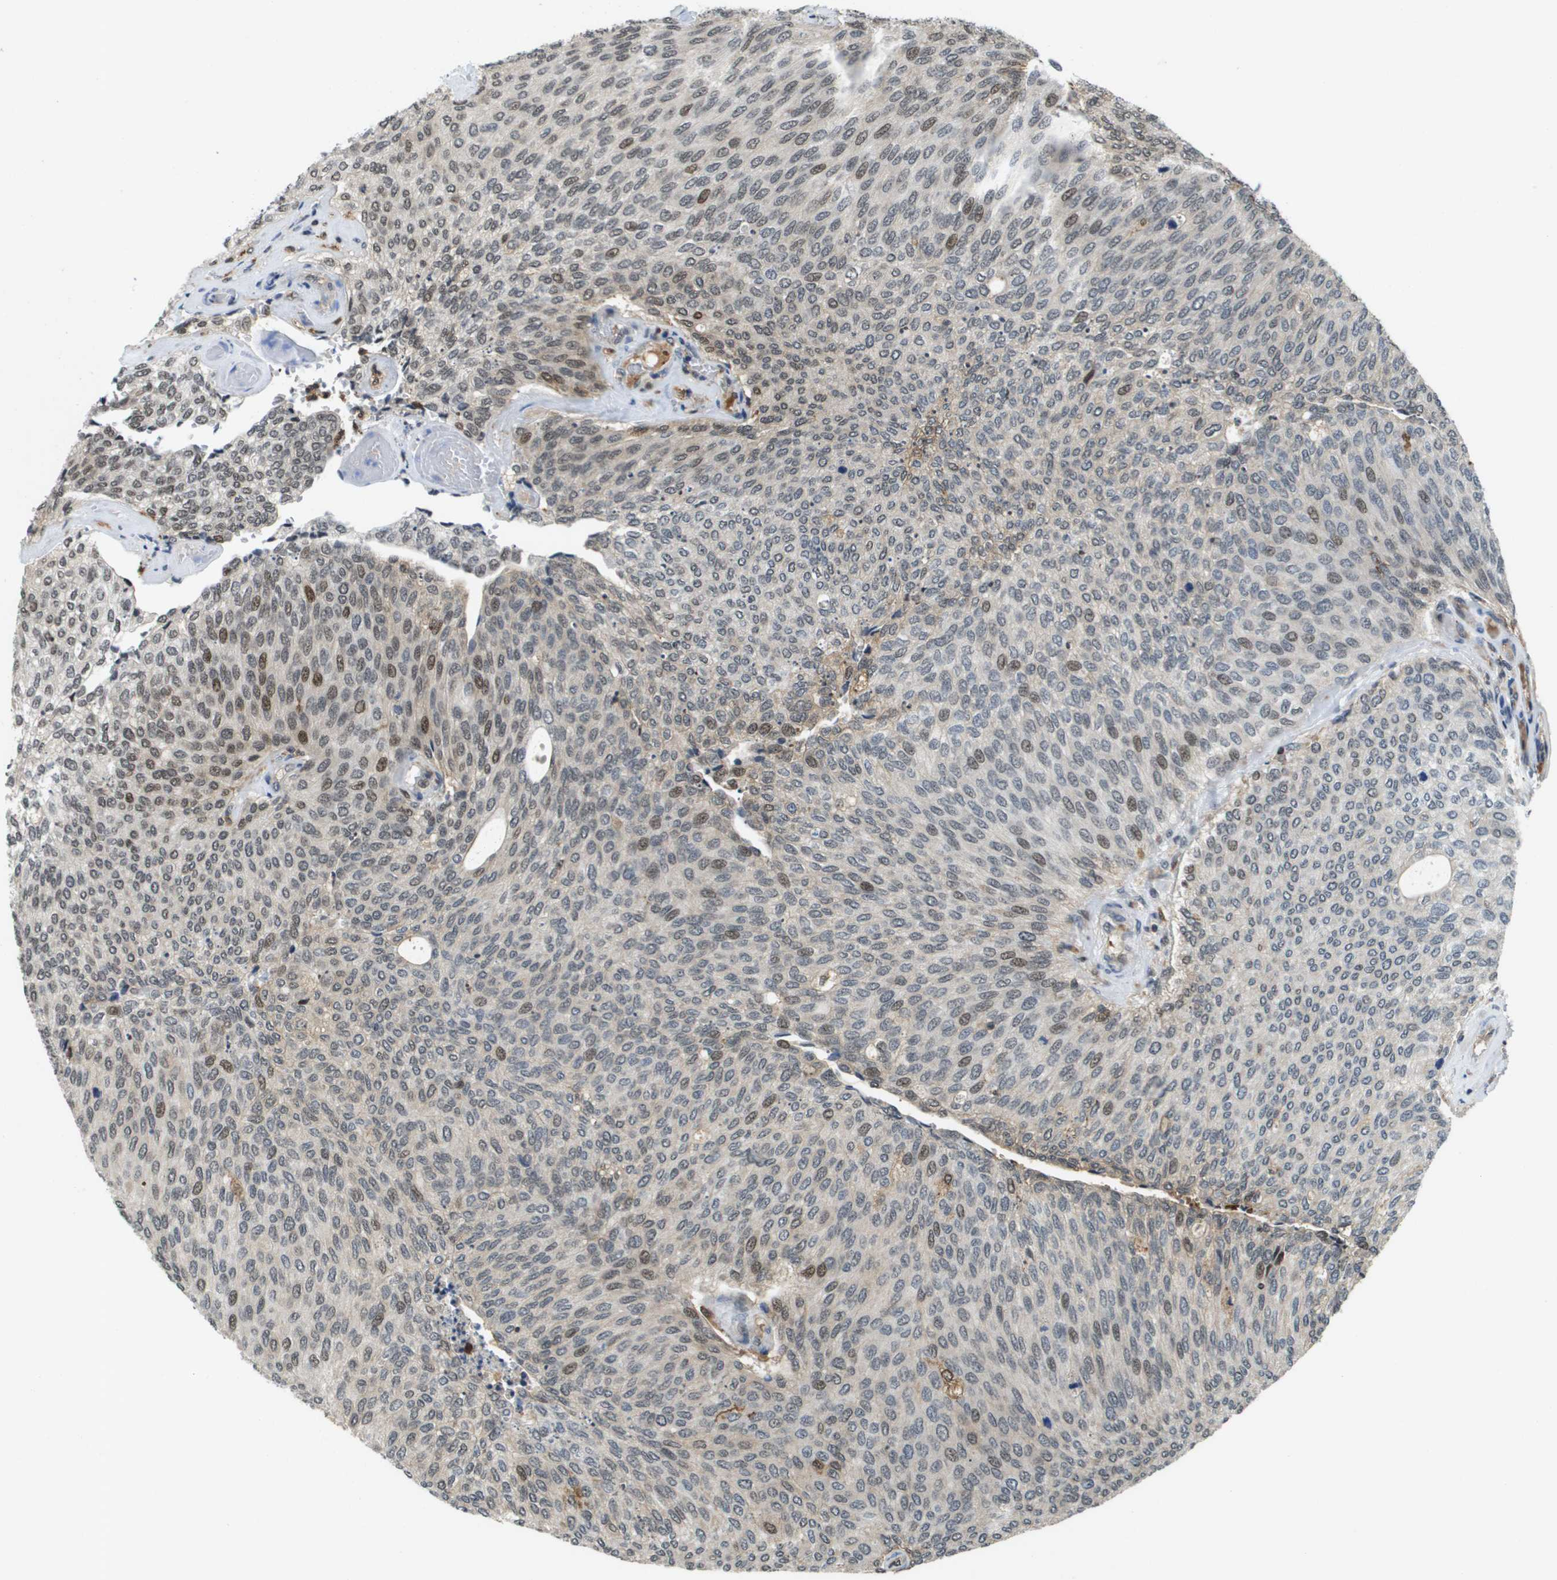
{"staining": {"intensity": "moderate", "quantity": "<25%", "location": "nuclear"}, "tissue": "urothelial cancer", "cell_type": "Tumor cells", "image_type": "cancer", "snomed": [{"axis": "morphology", "description": "Urothelial carcinoma, Low grade"}, {"axis": "topography", "description": "Urinary bladder"}], "caption": "Approximately <25% of tumor cells in low-grade urothelial carcinoma show moderate nuclear protein staining as visualized by brown immunohistochemical staining.", "gene": "EP400", "patient": {"sex": "female", "age": 79}}